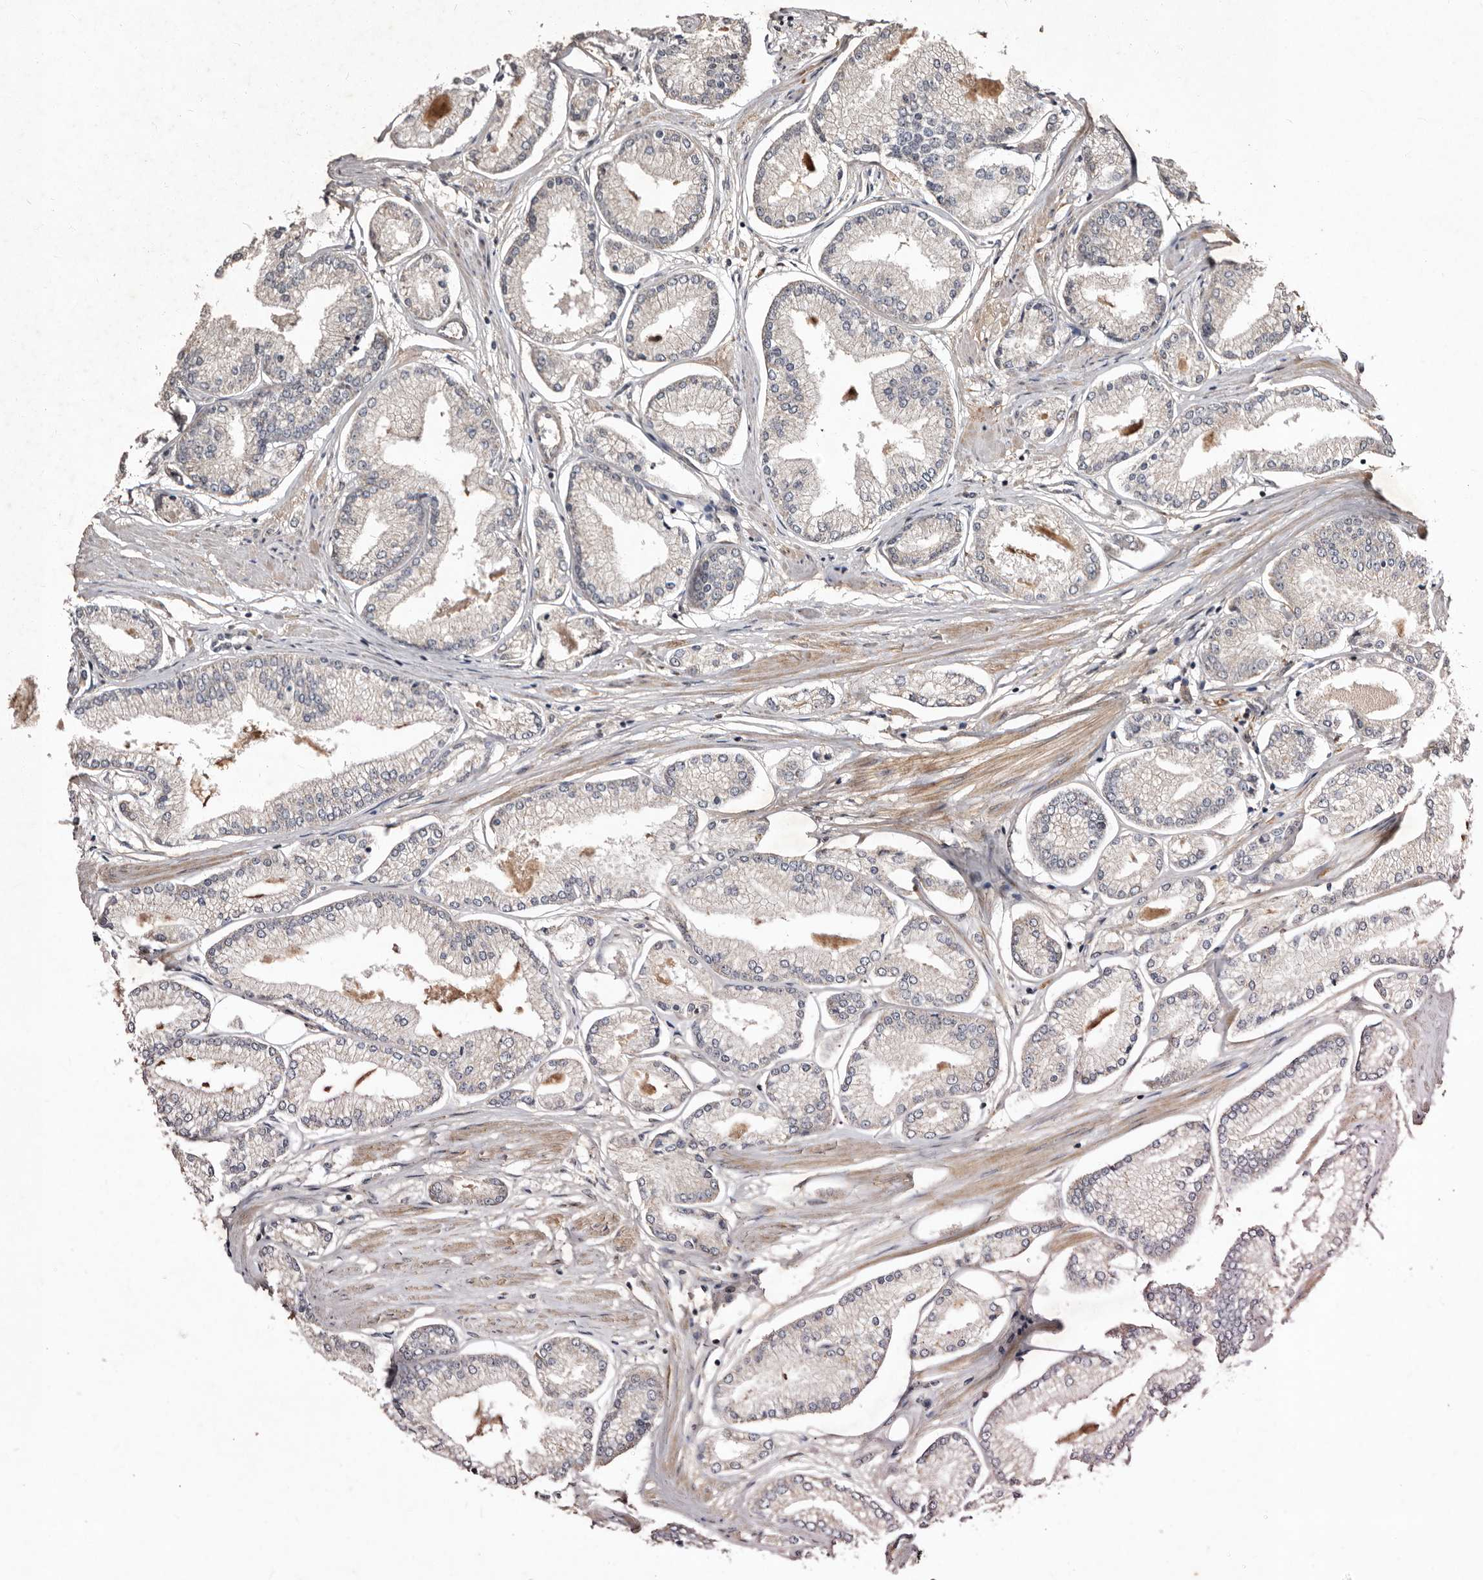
{"staining": {"intensity": "negative", "quantity": "none", "location": "none"}, "tissue": "prostate cancer", "cell_type": "Tumor cells", "image_type": "cancer", "snomed": [{"axis": "morphology", "description": "Adenocarcinoma, Low grade"}, {"axis": "topography", "description": "Prostate"}], "caption": "Tumor cells are negative for brown protein staining in low-grade adenocarcinoma (prostate). (DAB IHC, high magnification).", "gene": "MKRN3", "patient": {"sex": "male", "age": 52}}